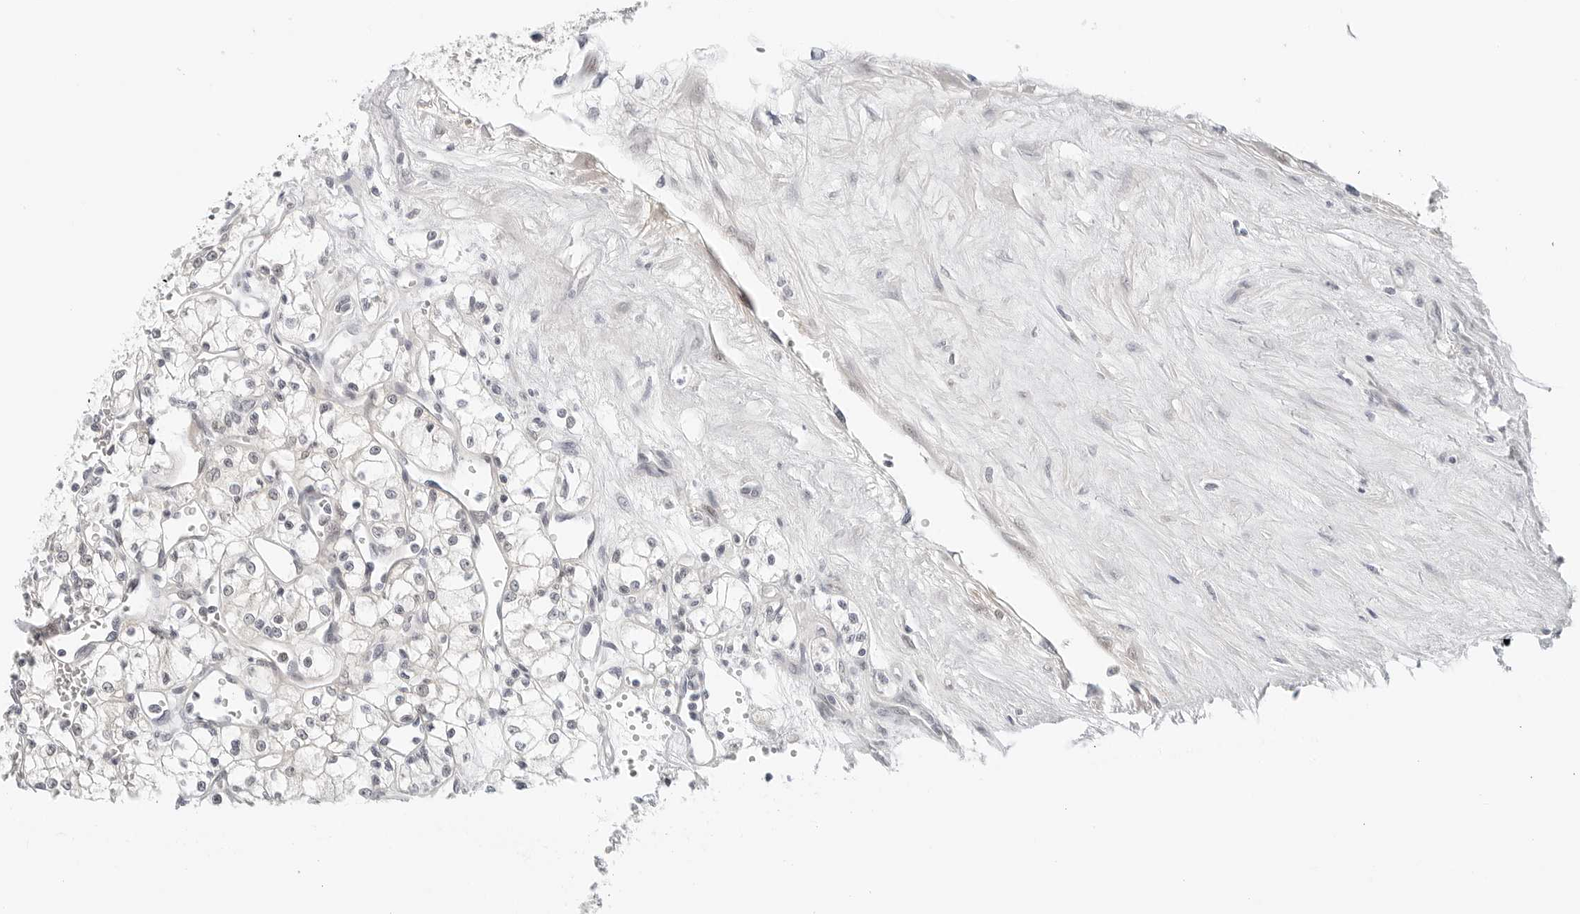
{"staining": {"intensity": "negative", "quantity": "none", "location": "none"}, "tissue": "renal cancer", "cell_type": "Tumor cells", "image_type": "cancer", "snomed": [{"axis": "morphology", "description": "Adenocarcinoma, NOS"}, {"axis": "topography", "description": "Kidney"}], "caption": "This image is of adenocarcinoma (renal) stained with immunohistochemistry (IHC) to label a protein in brown with the nuclei are counter-stained blue. There is no staining in tumor cells.", "gene": "TSEN2", "patient": {"sex": "male", "age": 59}}